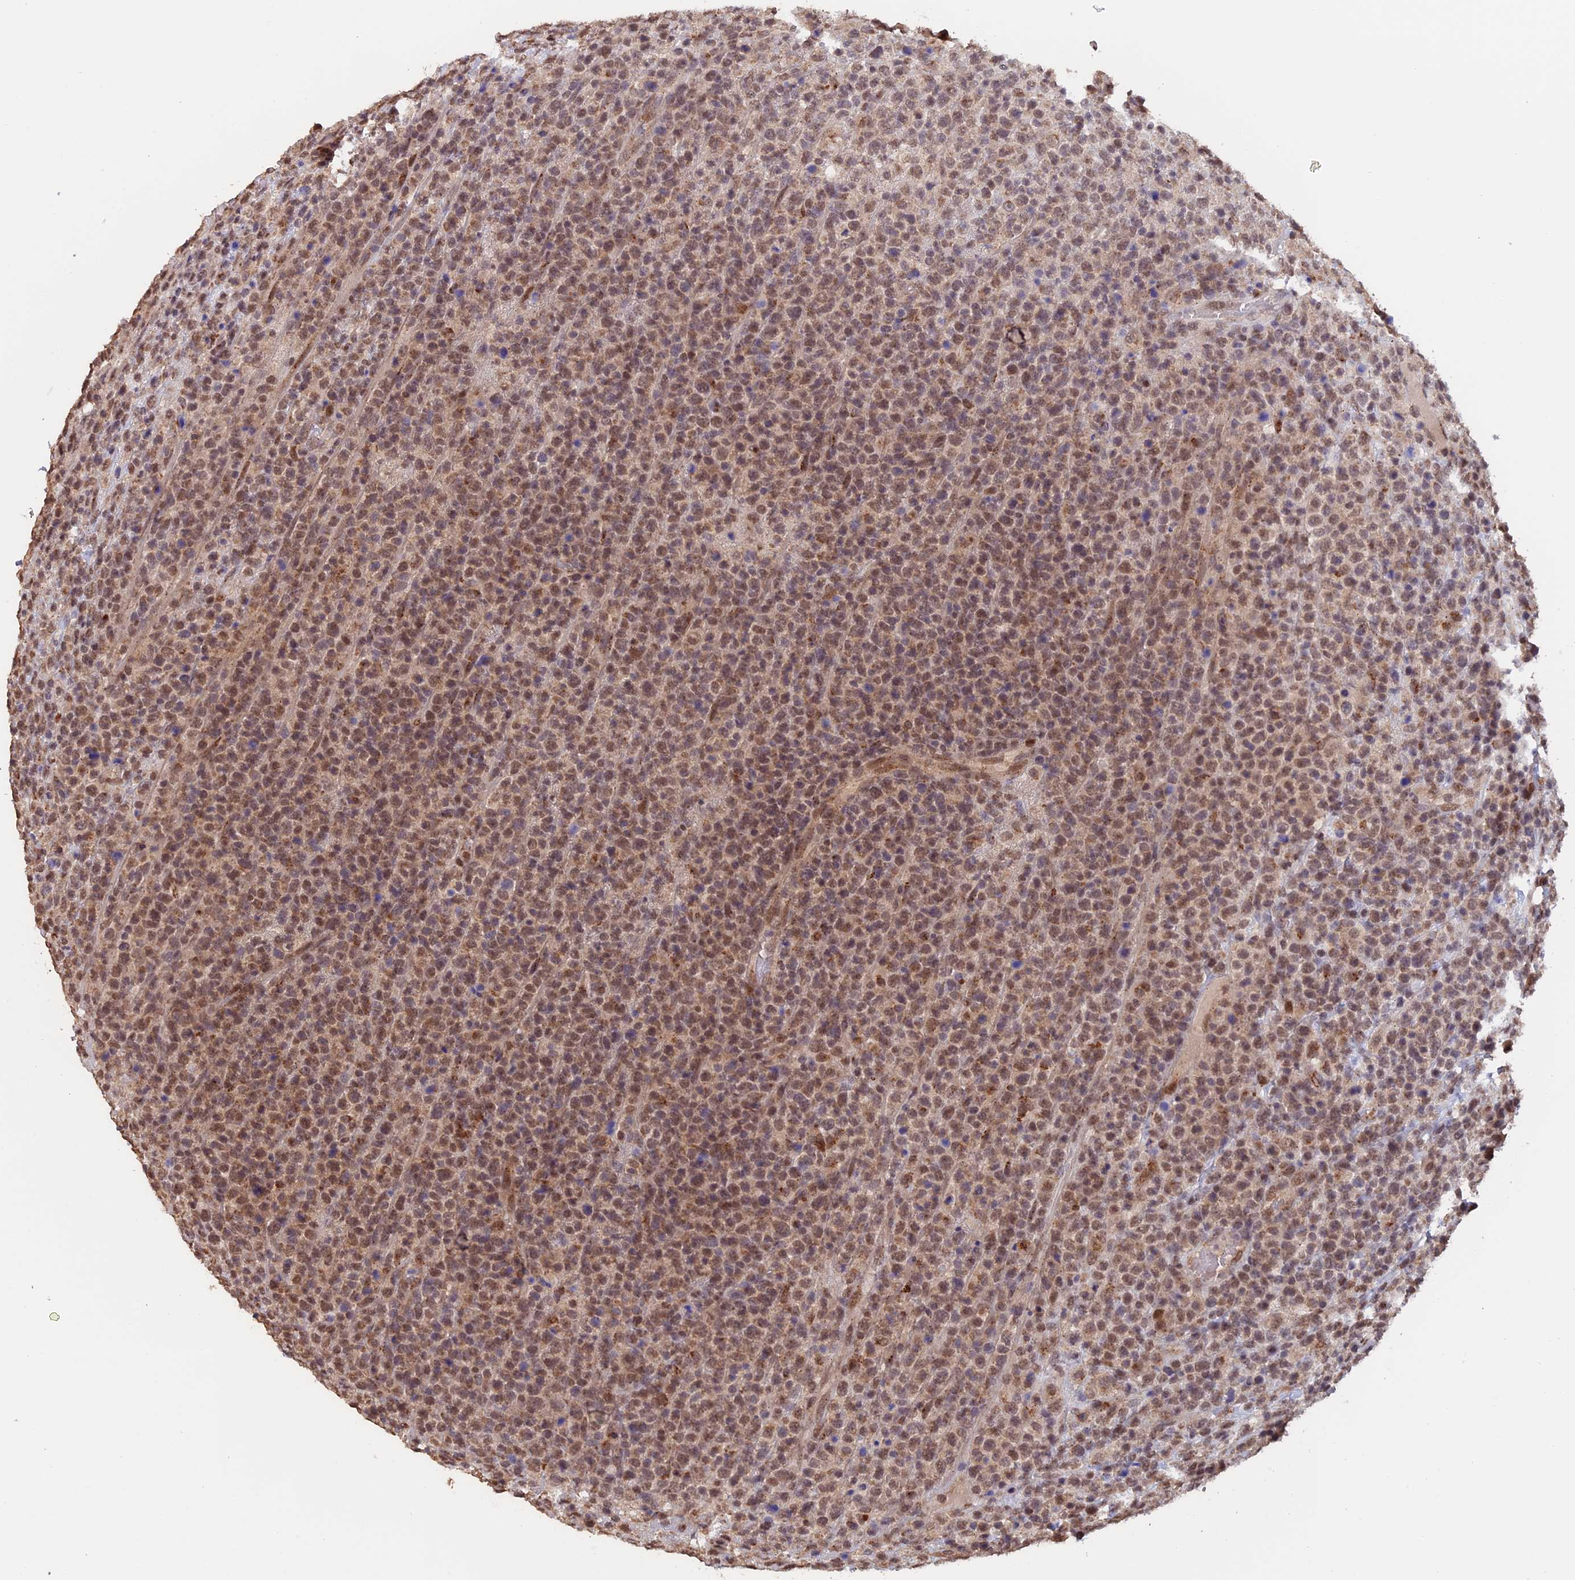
{"staining": {"intensity": "moderate", "quantity": ">75%", "location": "nuclear"}, "tissue": "lymphoma", "cell_type": "Tumor cells", "image_type": "cancer", "snomed": [{"axis": "morphology", "description": "Malignant lymphoma, non-Hodgkin's type, High grade"}, {"axis": "topography", "description": "Colon"}], "caption": "Protein expression analysis of human lymphoma reveals moderate nuclear expression in about >75% of tumor cells.", "gene": "PIGQ", "patient": {"sex": "female", "age": 53}}